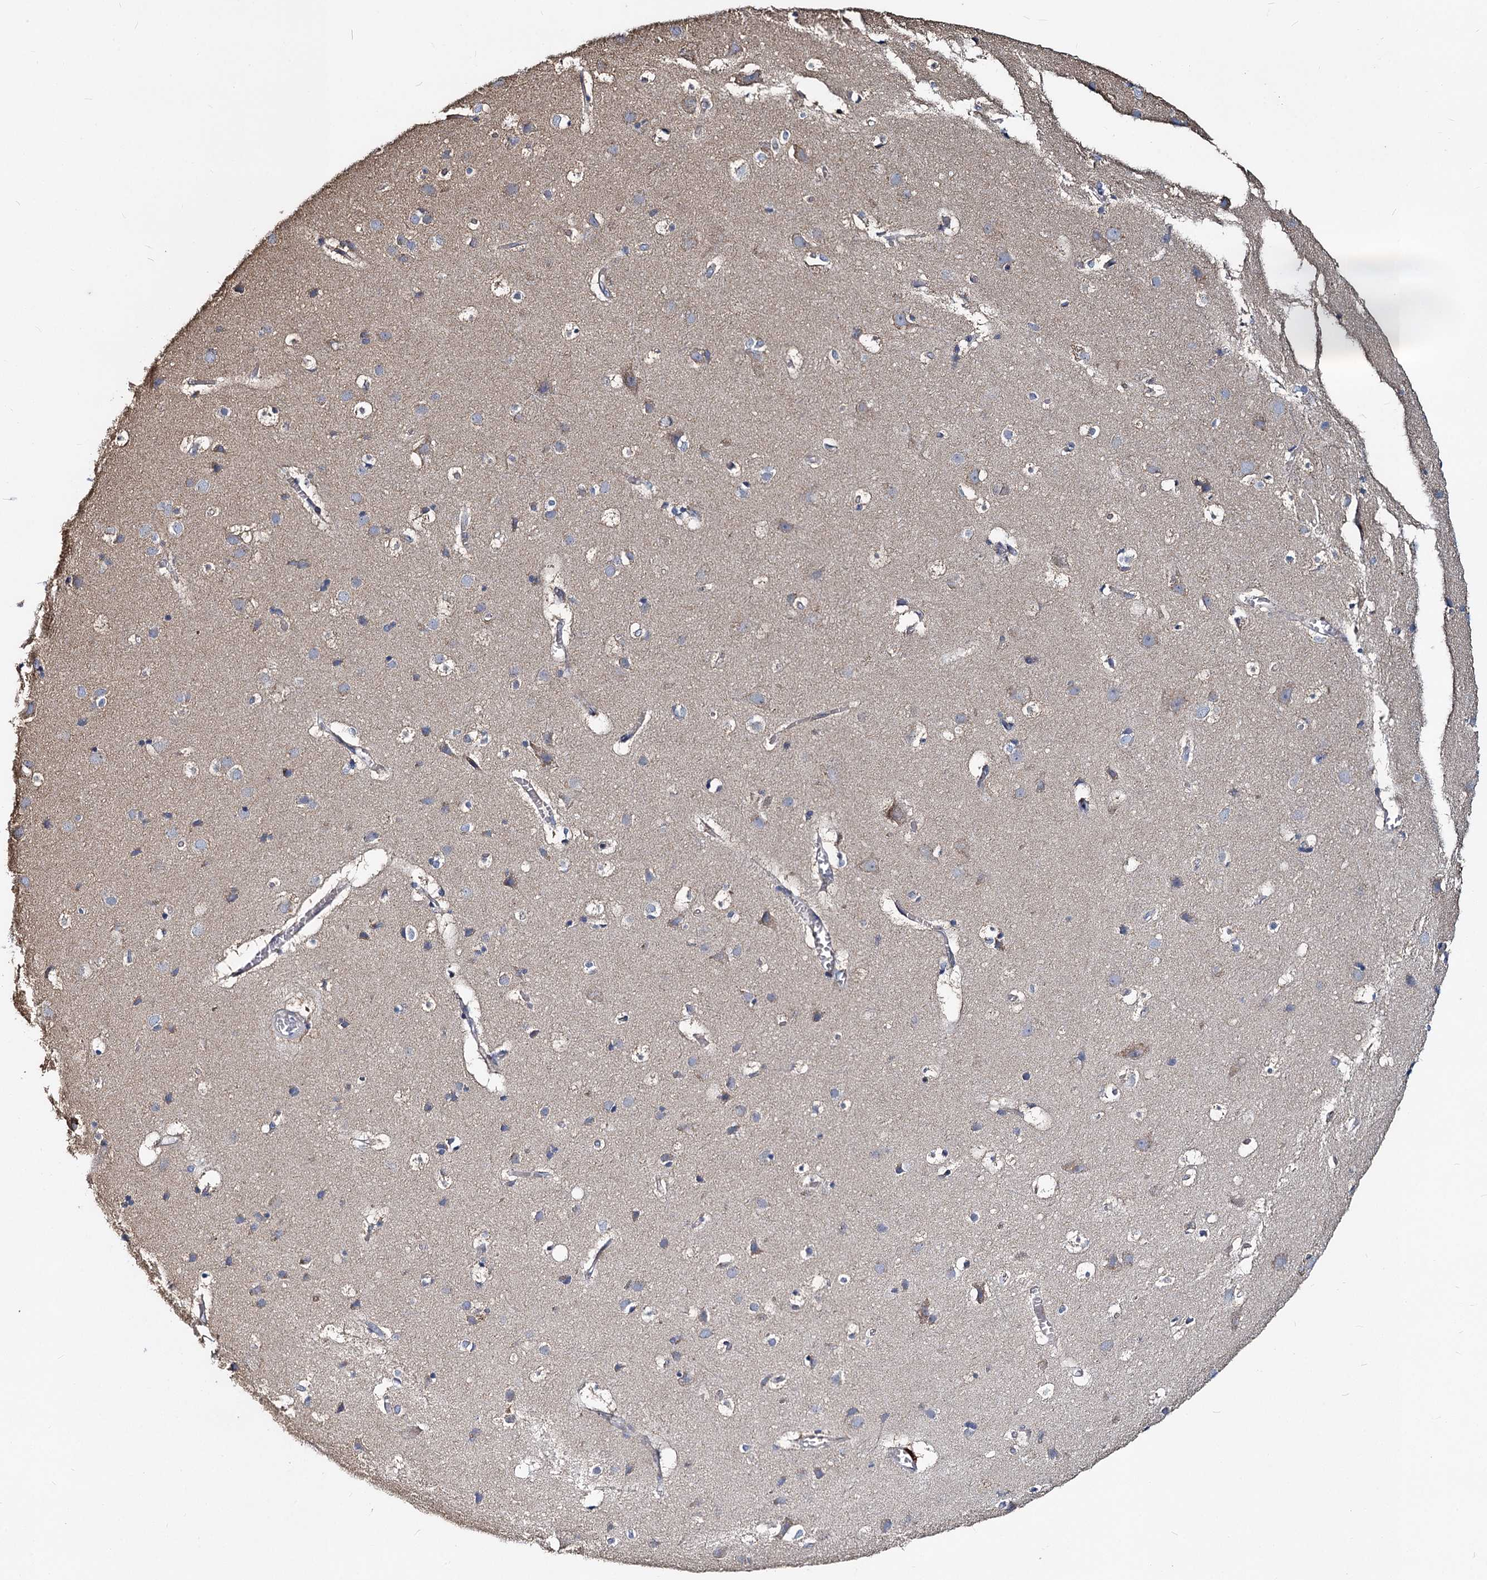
{"staining": {"intensity": "negative", "quantity": "none", "location": "none"}, "tissue": "cerebral cortex", "cell_type": "Endothelial cells", "image_type": "normal", "snomed": [{"axis": "morphology", "description": "Normal tissue, NOS"}, {"axis": "topography", "description": "Cerebral cortex"}], "caption": "High power microscopy photomicrograph of an immunohistochemistry image of benign cerebral cortex, revealing no significant staining in endothelial cells.", "gene": "DCUN1D2", "patient": {"sex": "male", "age": 54}}